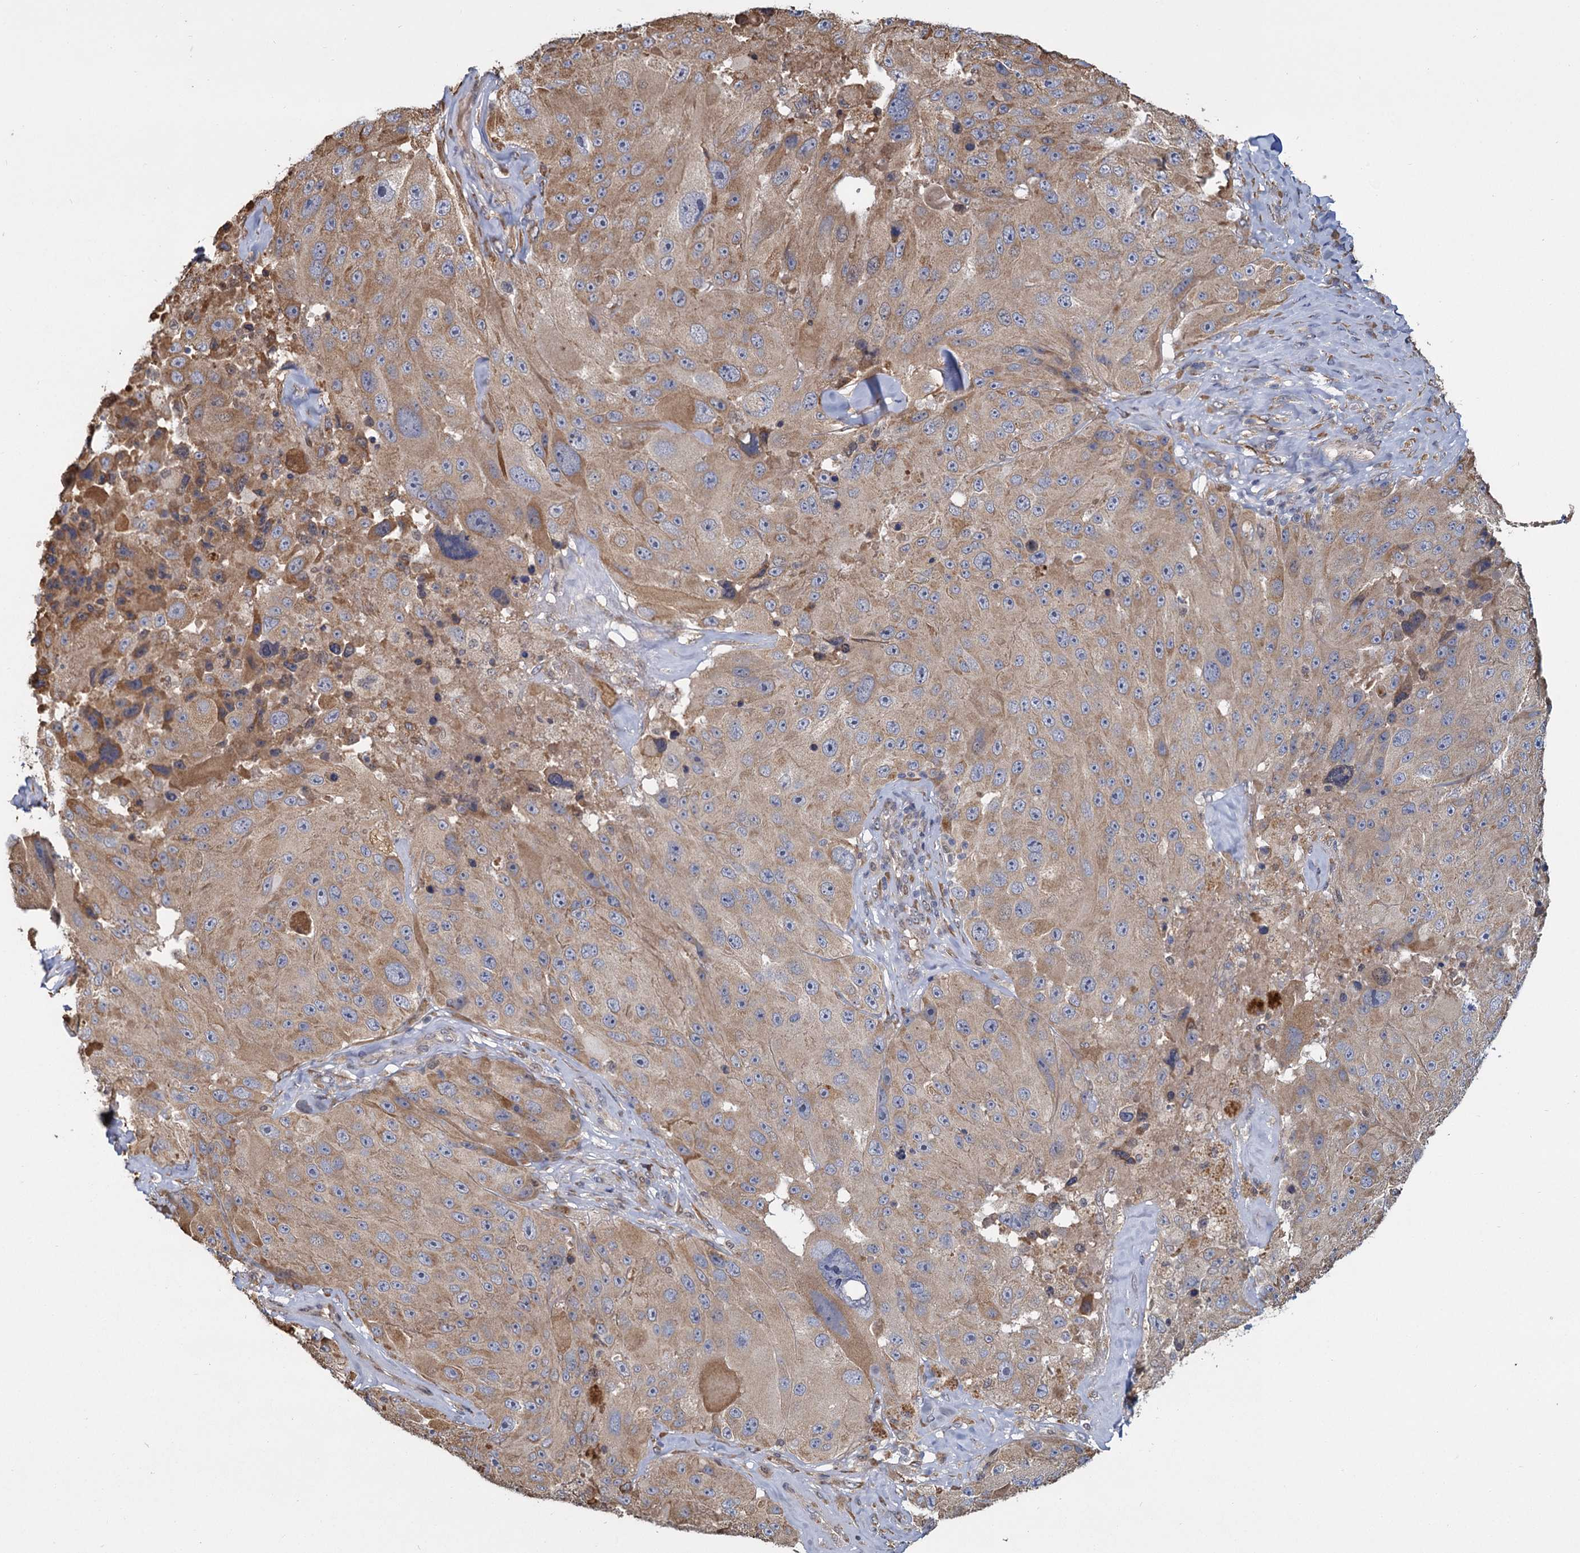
{"staining": {"intensity": "moderate", "quantity": ">75%", "location": "cytoplasmic/membranous"}, "tissue": "melanoma", "cell_type": "Tumor cells", "image_type": "cancer", "snomed": [{"axis": "morphology", "description": "Malignant melanoma, Metastatic site"}, {"axis": "topography", "description": "Lymph node"}], "caption": "There is medium levels of moderate cytoplasmic/membranous positivity in tumor cells of melanoma, as demonstrated by immunohistochemical staining (brown color).", "gene": "LRRC51", "patient": {"sex": "male", "age": 62}}